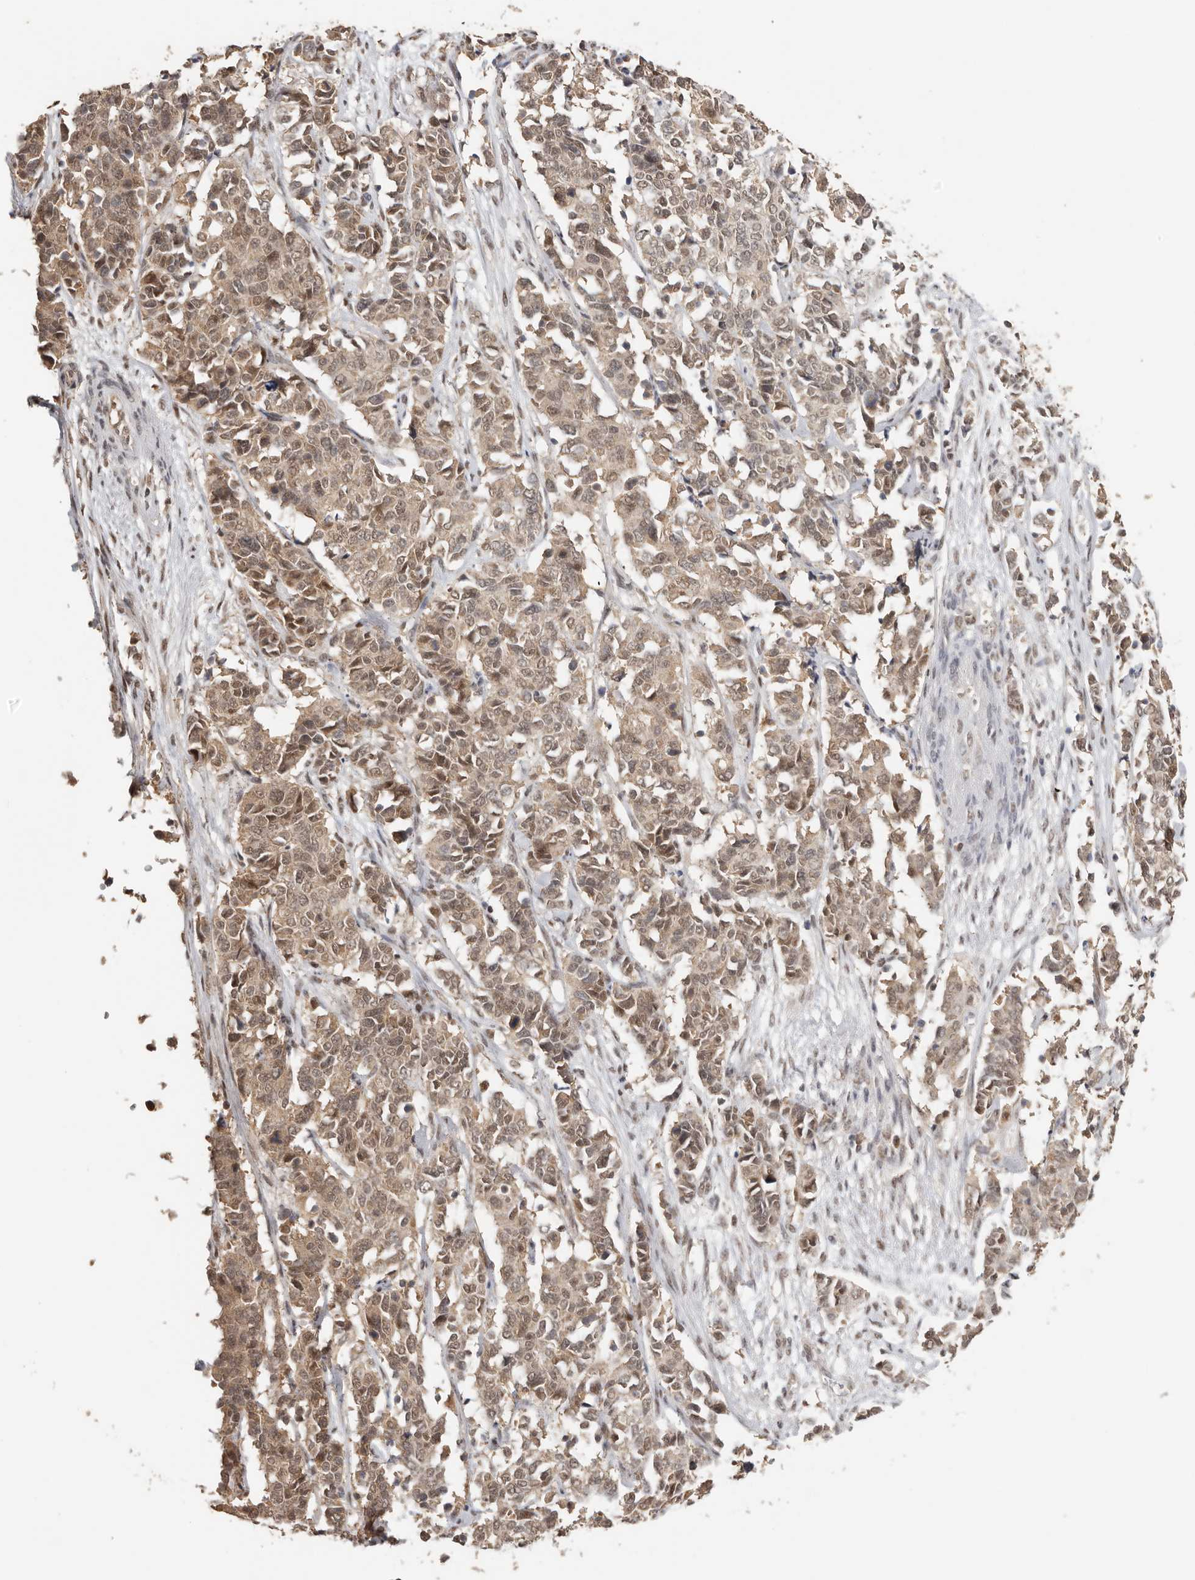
{"staining": {"intensity": "moderate", "quantity": ">75%", "location": "cytoplasmic/membranous,nuclear"}, "tissue": "cervical cancer", "cell_type": "Tumor cells", "image_type": "cancer", "snomed": [{"axis": "morphology", "description": "Normal tissue, NOS"}, {"axis": "morphology", "description": "Squamous cell carcinoma, NOS"}, {"axis": "topography", "description": "Cervix"}], "caption": "Protein expression analysis of cervical cancer (squamous cell carcinoma) exhibits moderate cytoplasmic/membranous and nuclear positivity in about >75% of tumor cells. The protein is stained brown, and the nuclei are stained in blue (DAB (3,3'-diaminobenzidine) IHC with brightfield microscopy, high magnification).", "gene": "SEC14L1", "patient": {"sex": "female", "age": 35}}